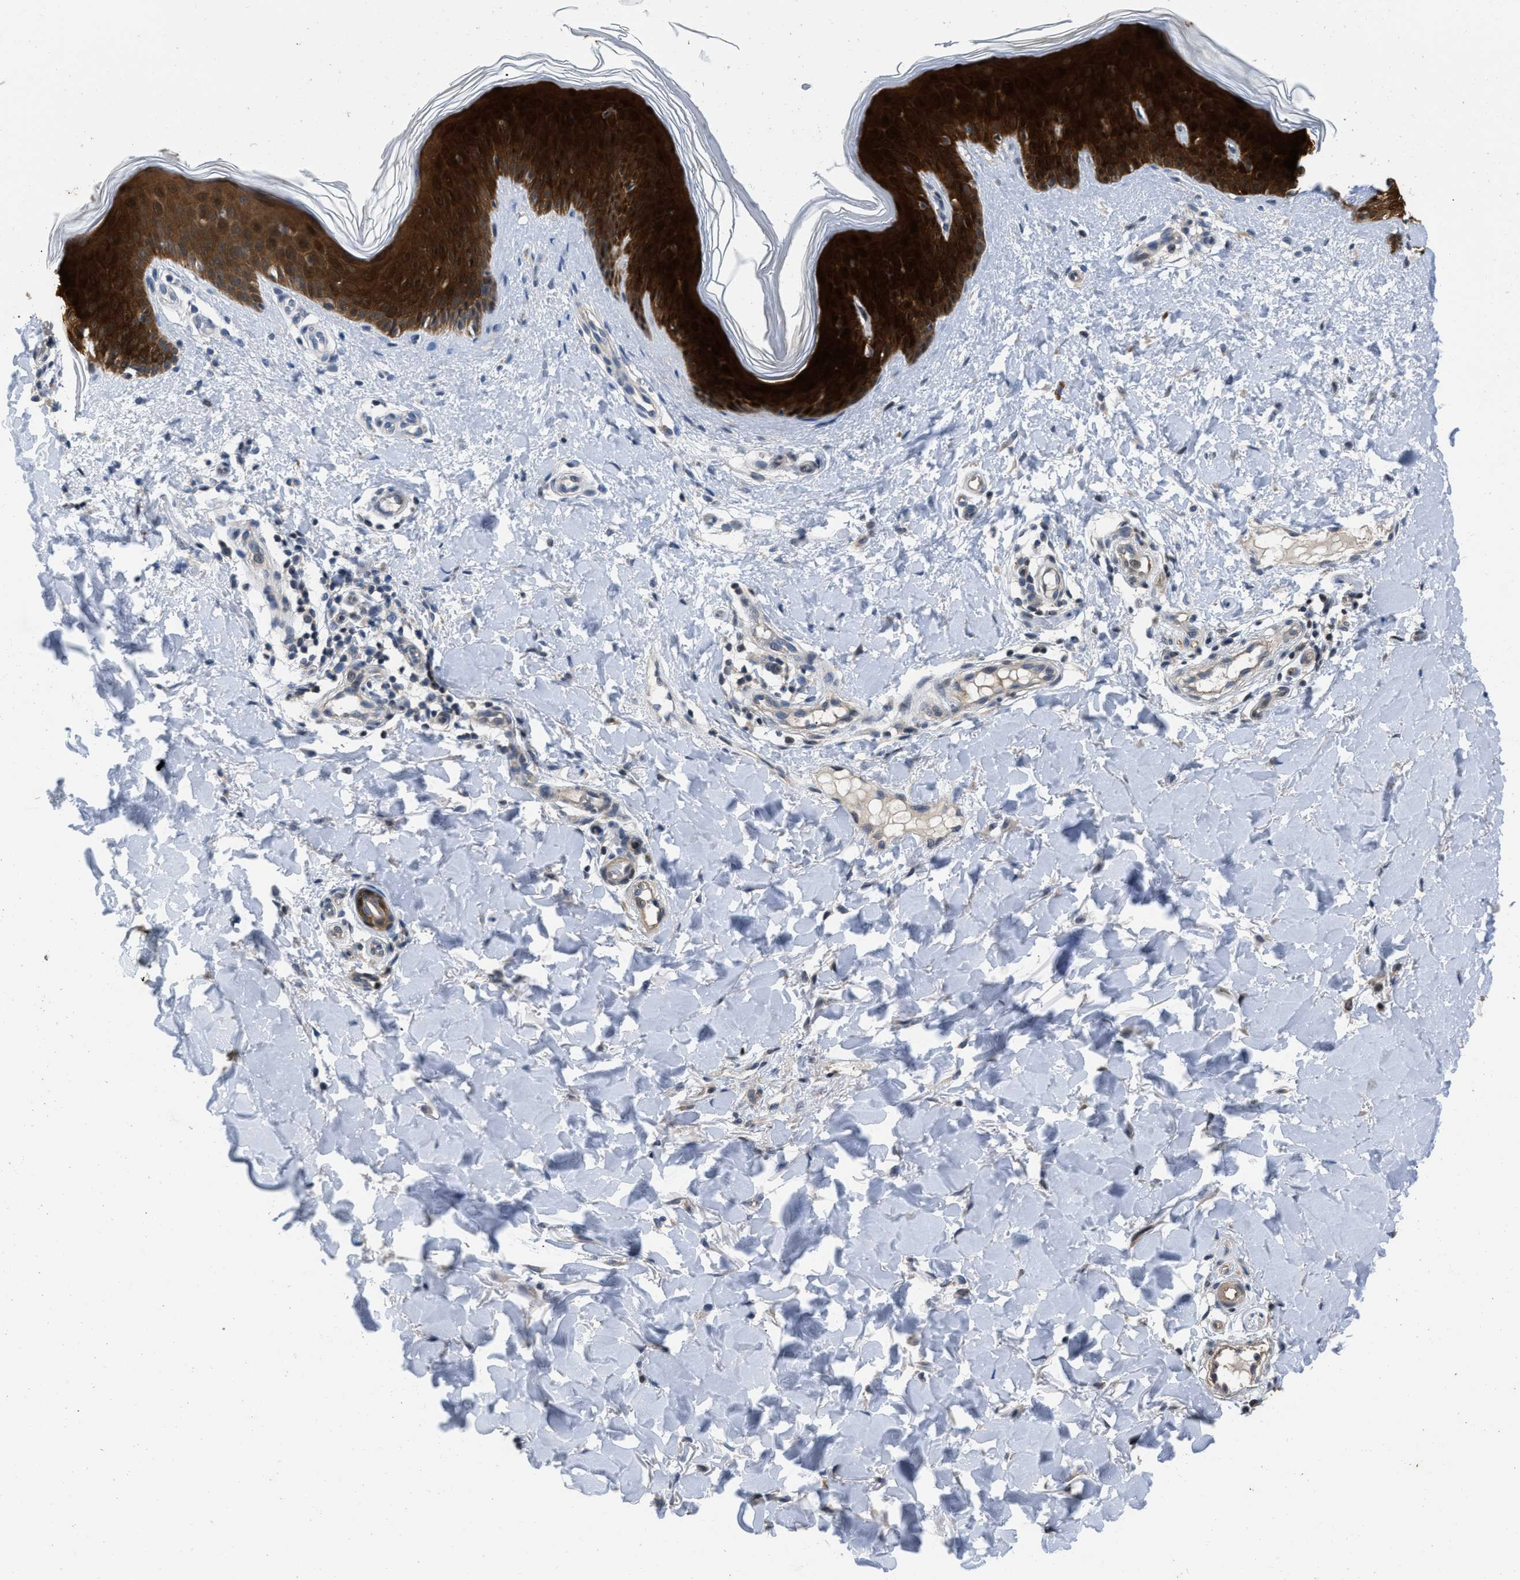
{"staining": {"intensity": "negative", "quantity": "none", "location": "none"}, "tissue": "skin", "cell_type": "Fibroblasts", "image_type": "normal", "snomed": [{"axis": "morphology", "description": "Normal tissue, NOS"}, {"axis": "topography", "description": "Skin"}], "caption": "Immunohistochemistry (IHC) histopathology image of benign skin stained for a protein (brown), which shows no staining in fibroblasts. (Brightfield microscopy of DAB immunohistochemistry at high magnification).", "gene": "PRDM14", "patient": {"sex": "male", "age": 41}}